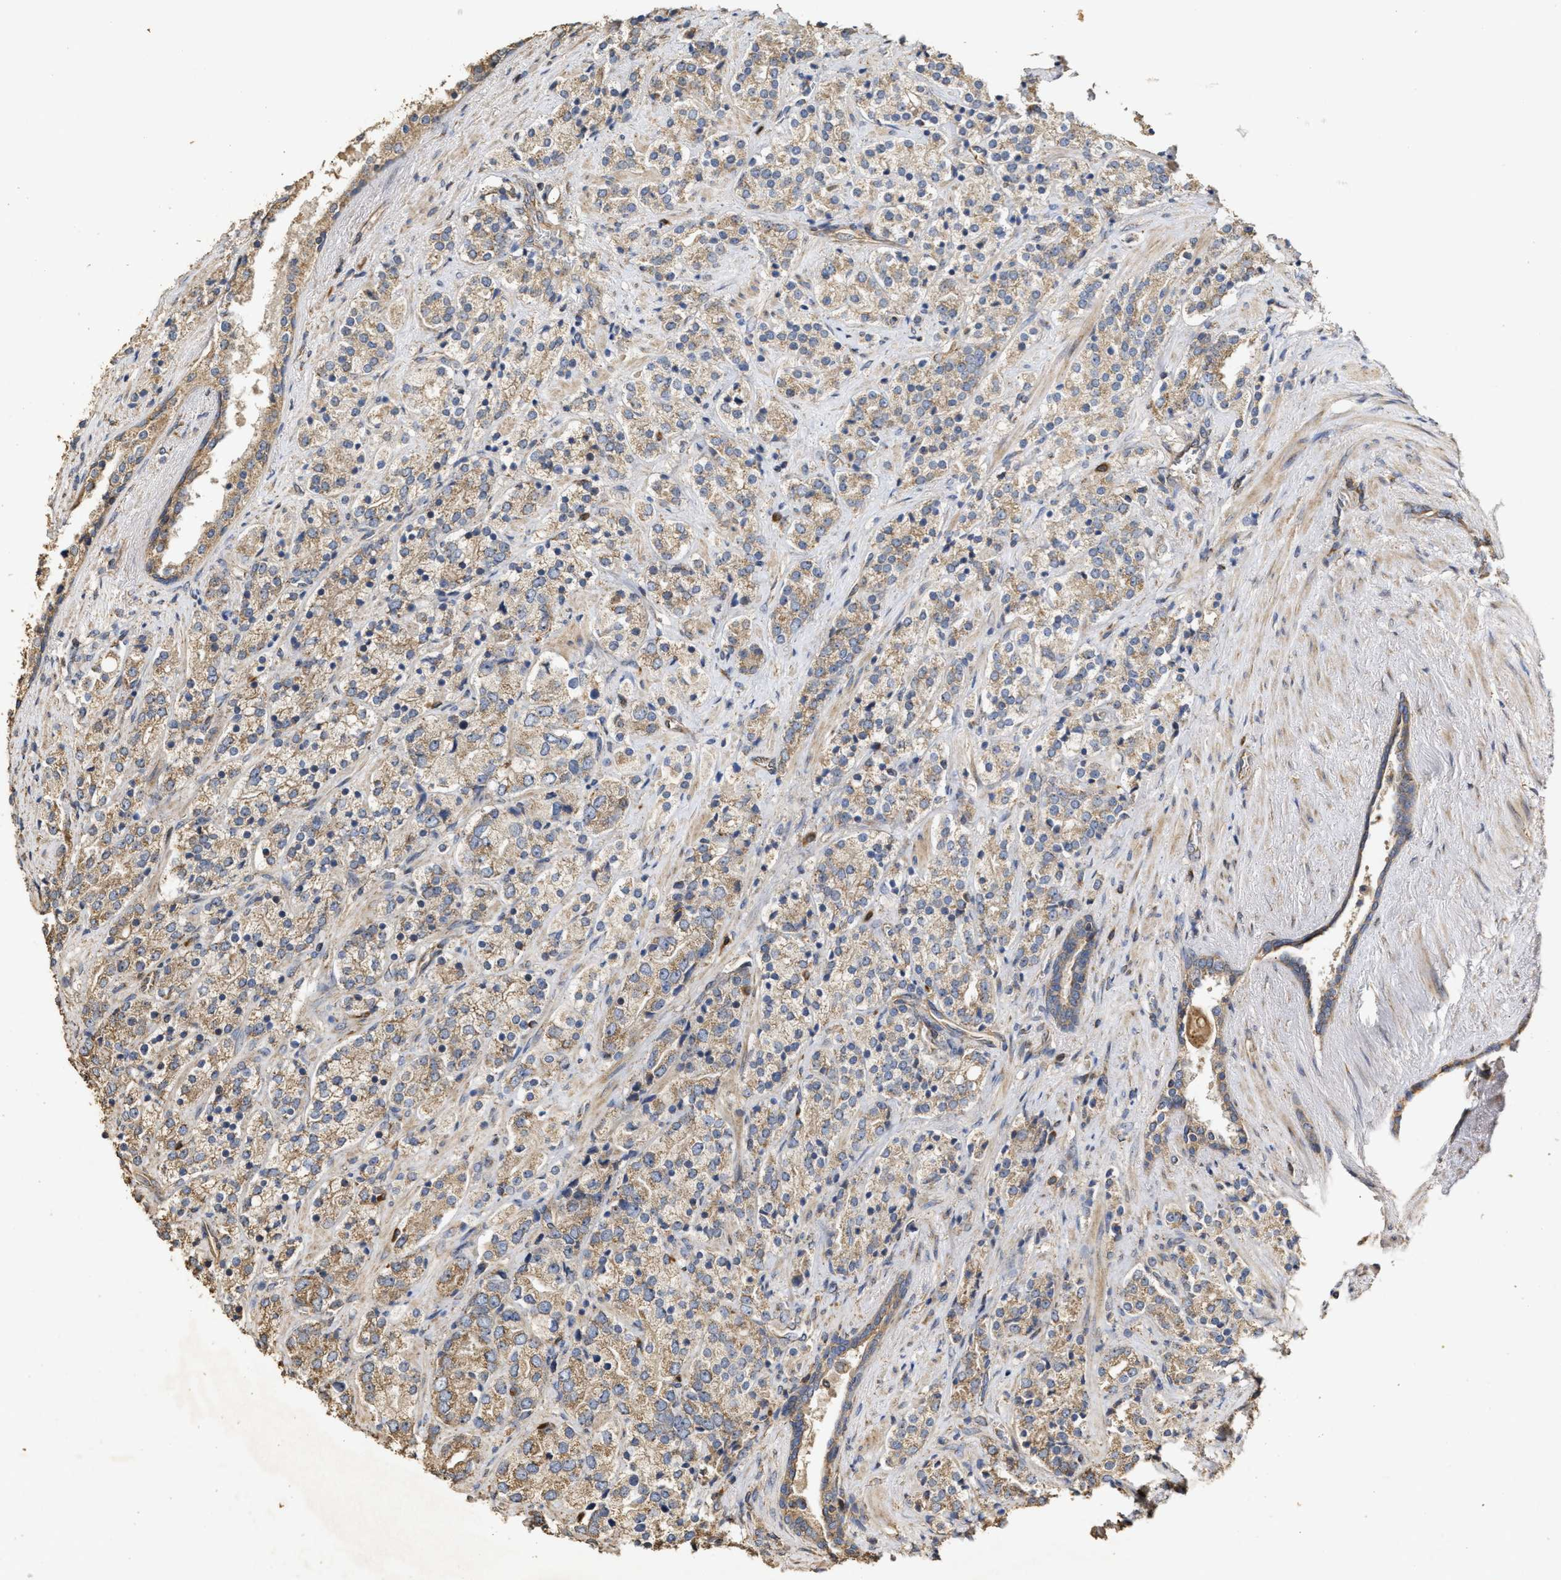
{"staining": {"intensity": "moderate", "quantity": ">75%", "location": "cytoplasmic/membranous"}, "tissue": "prostate cancer", "cell_type": "Tumor cells", "image_type": "cancer", "snomed": [{"axis": "morphology", "description": "Adenocarcinoma, High grade"}, {"axis": "topography", "description": "Prostate"}], "caption": "Tumor cells demonstrate medium levels of moderate cytoplasmic/membranous positivity in approximately >75% of cells in prostate high-grade adenocarcinoma.", "gene": "NAV1", "patient": {"sex": "male", "age": 71}}